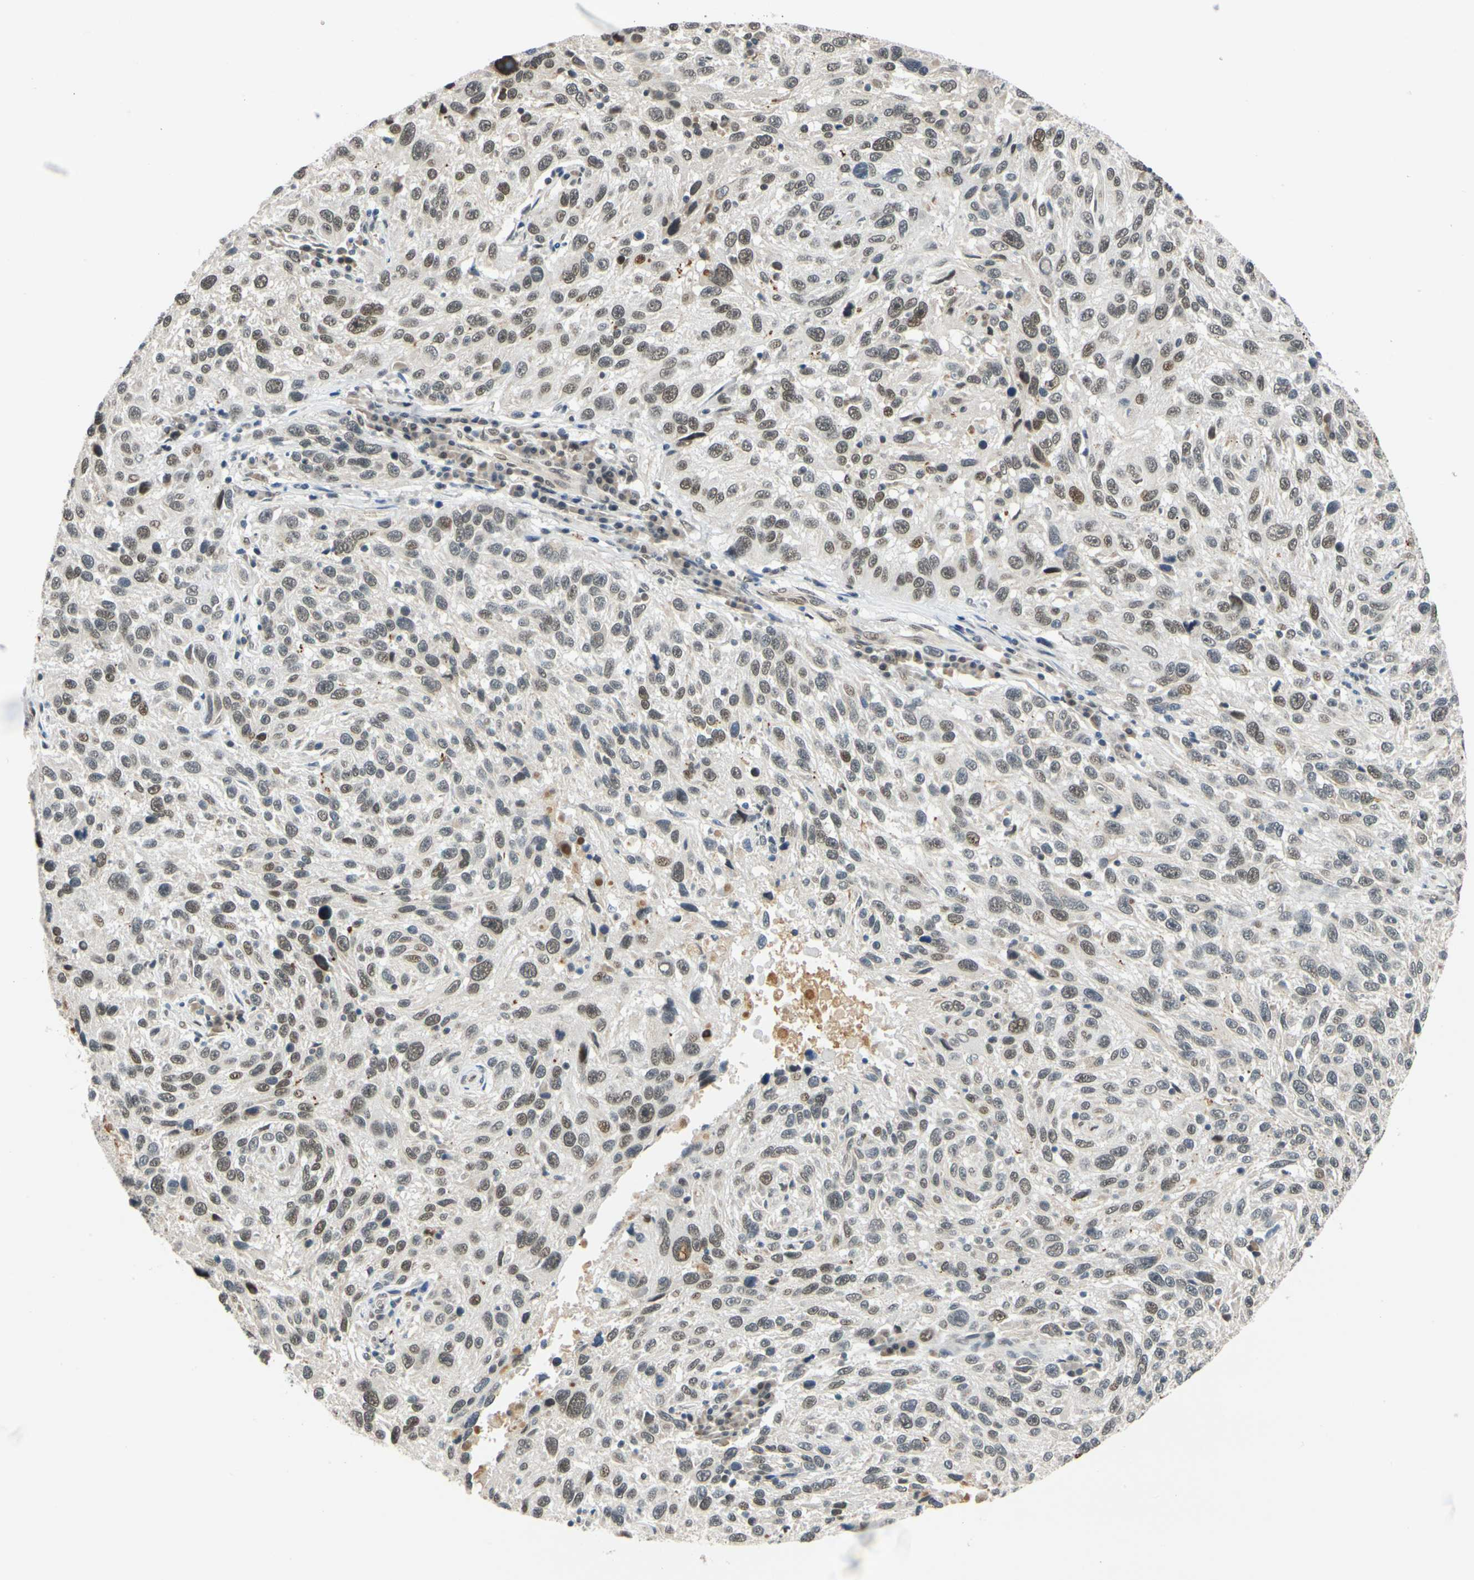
{"staining": {"intensity": "weak", "quantity": ">75%", "location": "cytoplasmic/membranous,nuclear"}, "tissue": "melanoma", "cell_type": "Tumor cells", "image_type": "cancer", "snomed": [{"axis": "morphology", "description": "Malignant melanoma, NOS"}, {"axis": "topography", "description": "Skin"}], "caption": "The histopathology image exhibits immunohistochemical staining of malignant melanoma. There is weak cytoplasmic/membranous and nuclear expression is identified in approximately >75% of tumor cells. The staining was performed using DAB (3,3'-diaminobenzidine), with brown indicating positive protein expression. Nuclei are stained blue with hematoxylin.", "gene": "POGZ", "patient": {"sex": "male", "age": 53}}